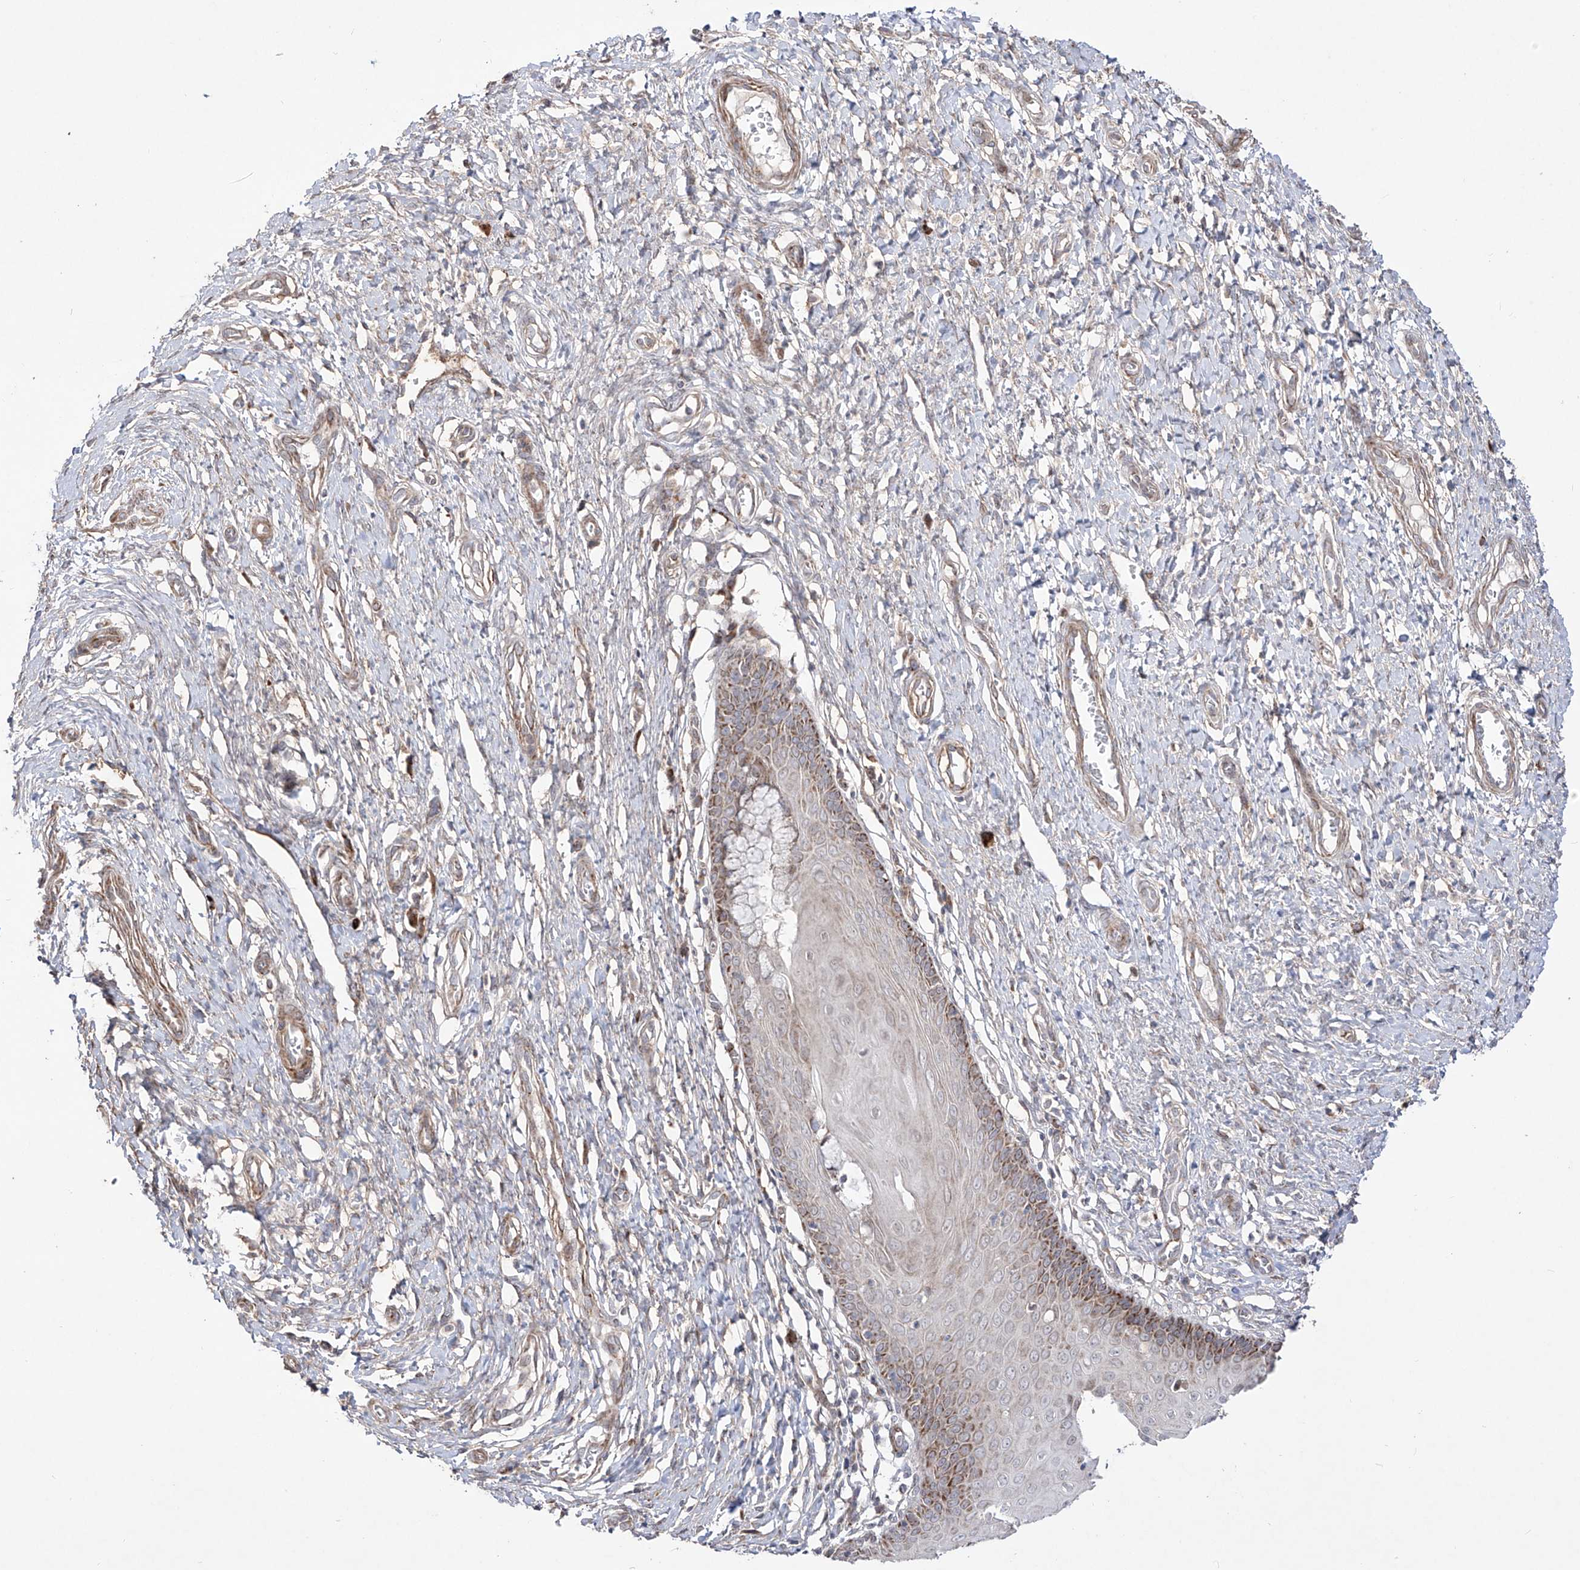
{"staining": {"intensity": "weak", "quantity": "<25%", "location": "cytoplasmic/membranous"}, "tissue": "cervix", "cell_type": "Glandular cells", "image_type": "normal", "snomed": [{"axis": "morphology", "description": "Normal tissue, NOS"}, {"axis": "topography", "description": "Cervix"}], "caption": "IHC image of normal cervix: human cervix stained with DAB (3,3'-diaminobenzidine) shows no significant protein staining in glandular cells. Brightfield microscopy of IHC stained with DAB (brown) and hematoxylin (blue), captured at high magnification.", "gene": "YKT6", "patient": {"sex": "female", "age": 55}}